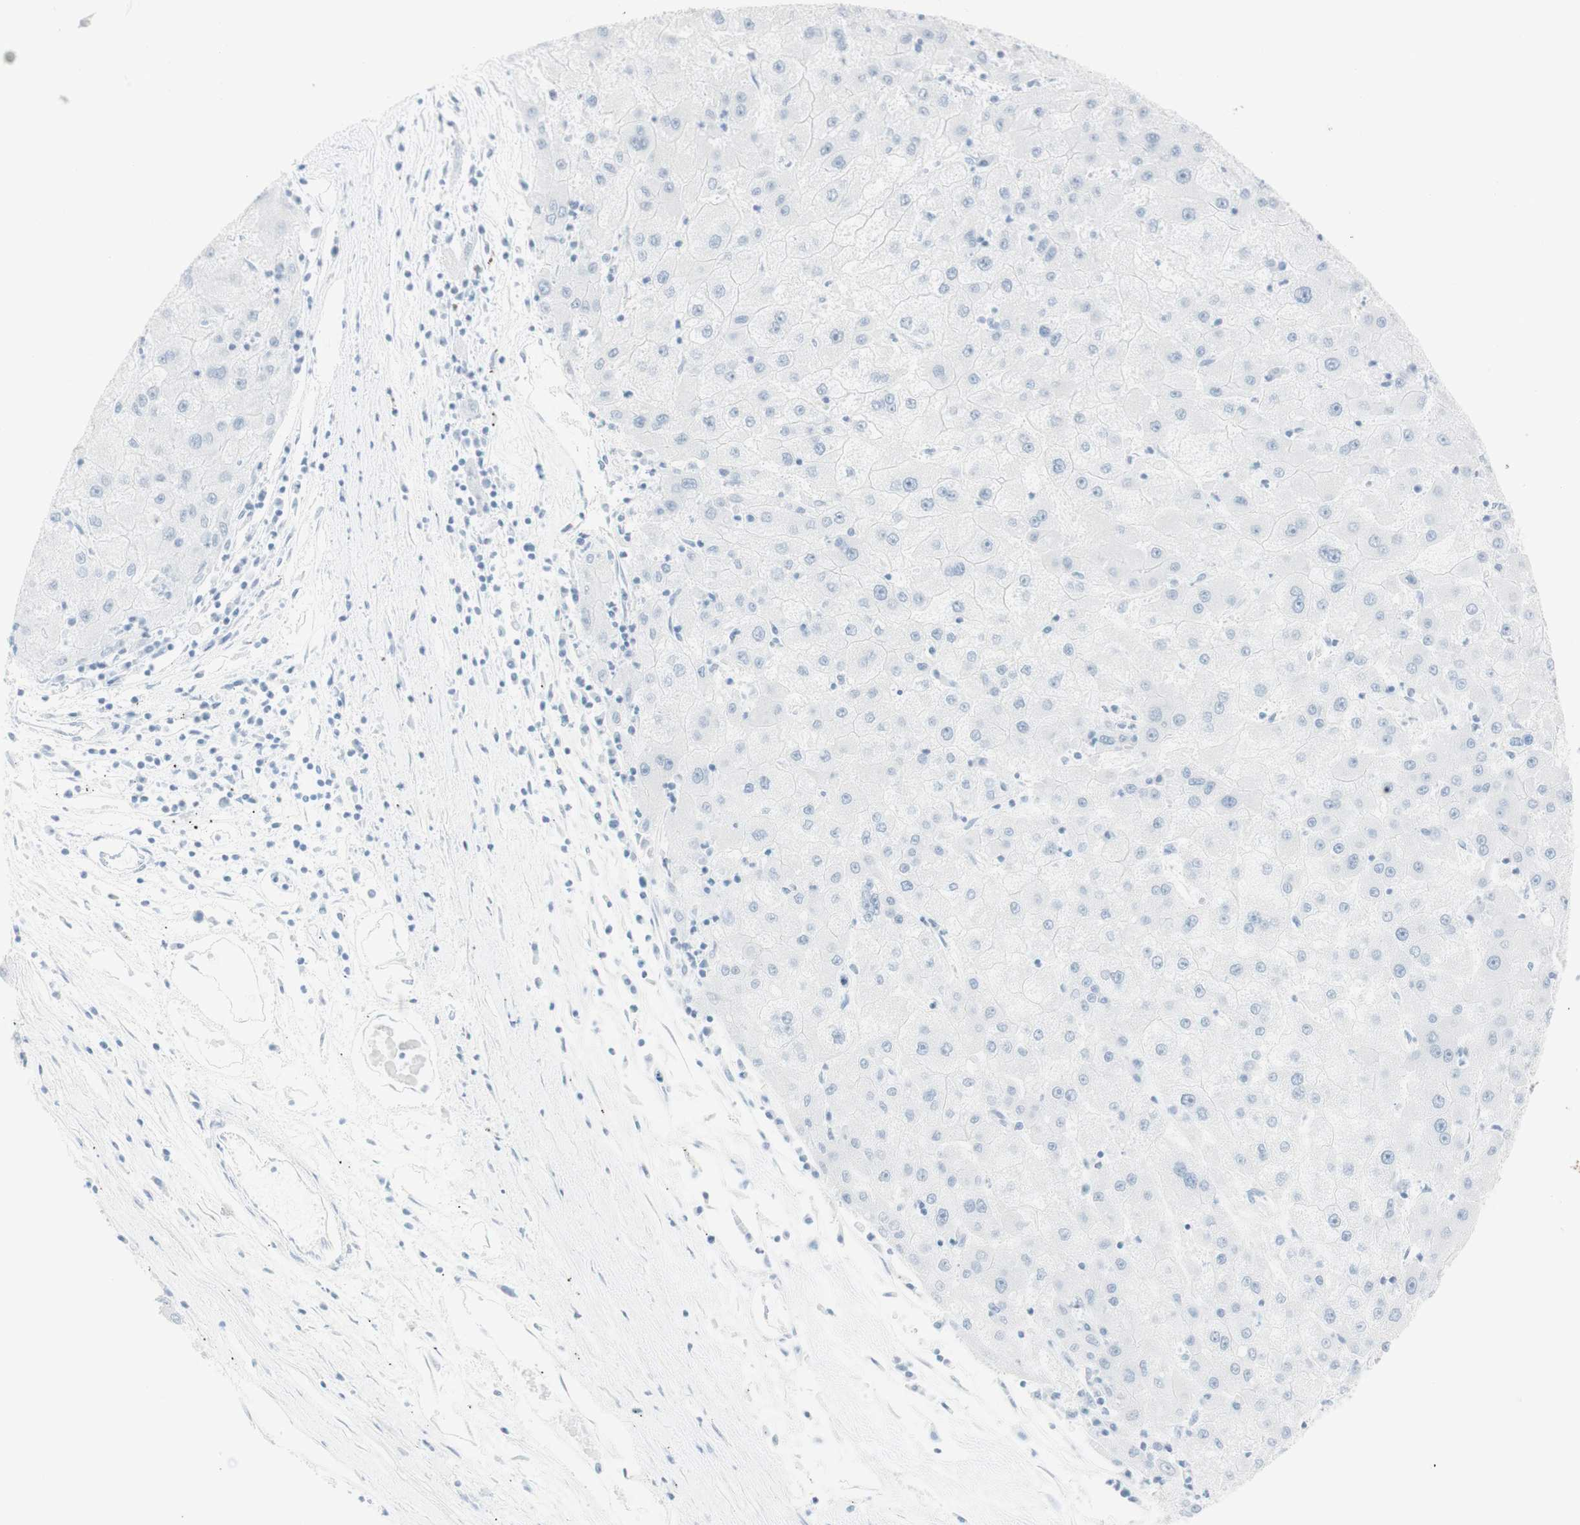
{"staining": {"intensity": "negative", "quantity": "none", "location": "none"}, "tissue": "liver cancer", "cell_type": "Tumor cells", "image_type": "cancer", "snomed": [{"axis": "morphology", "description": "Carcinoma, Hepatocellular, NOS"}, {"axis": "topography", "description": "Liver"}], "caption": "Histopathology image shows no protein expression in tumor cells of liver cancer (hepatocellular carcinoma) tissue.", "gene": "NAPSA", "patient": {"sex": "male", "age": 72}}